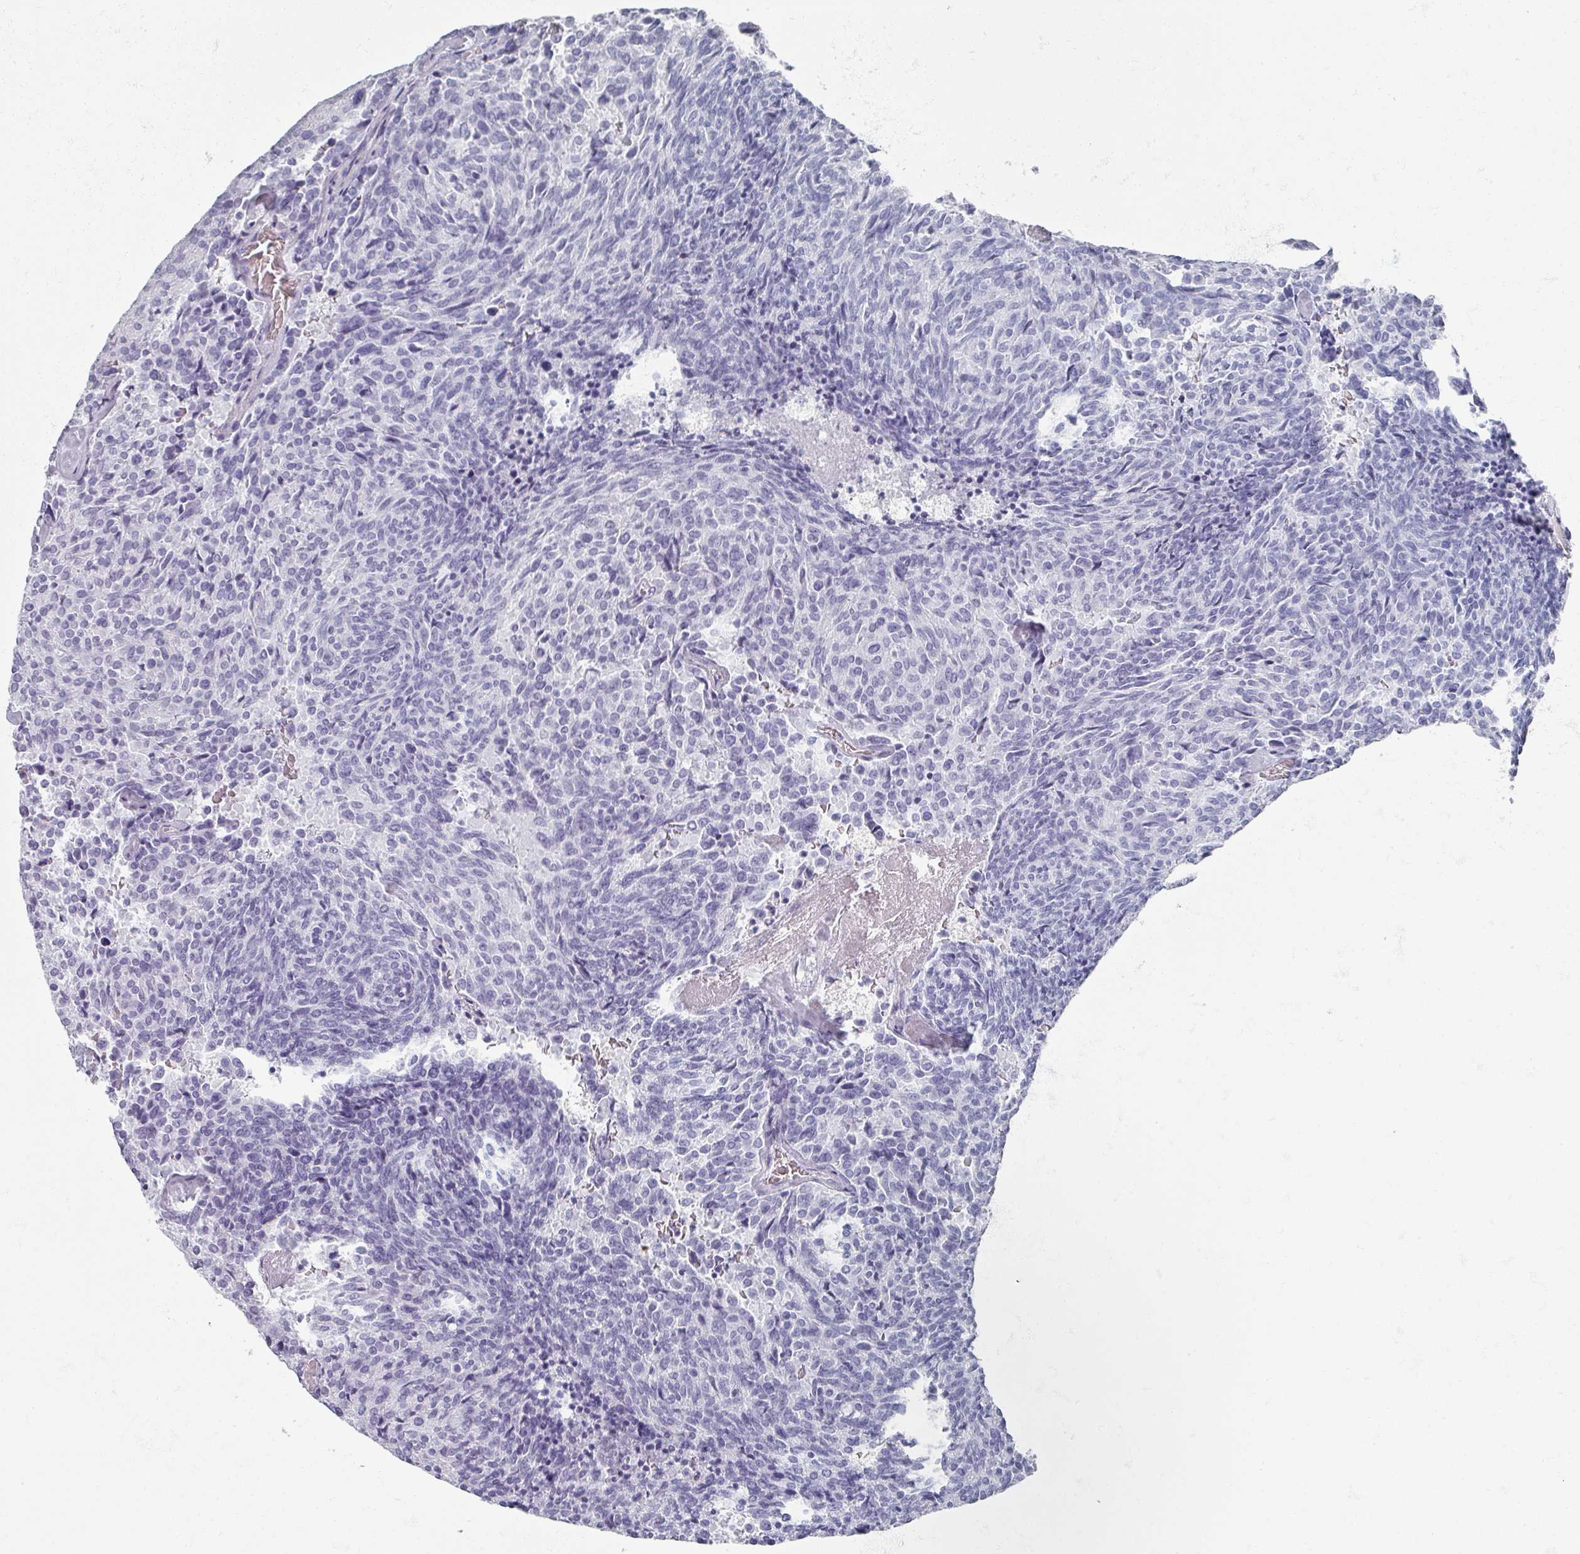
{"staining": {"intensity": "negative", "quantity": "none", "location": "none"}, "tissue": "carcinoid", "cell_type": "Tumor cells", "image_type": "cancer", "snomed": [{"axis": "morphology", "description": "Carcinoid, malignant, NOS"}, {"axis": "topography", "description": "Pancreas"}], "caption": "DAB (3,3'-diaminobenzidine) immunohistochemical staining of carcinoid exhibits no significant staining in tumor cells.", "gene": "OMG", "patient": {"sex": "female", "age": 54}}